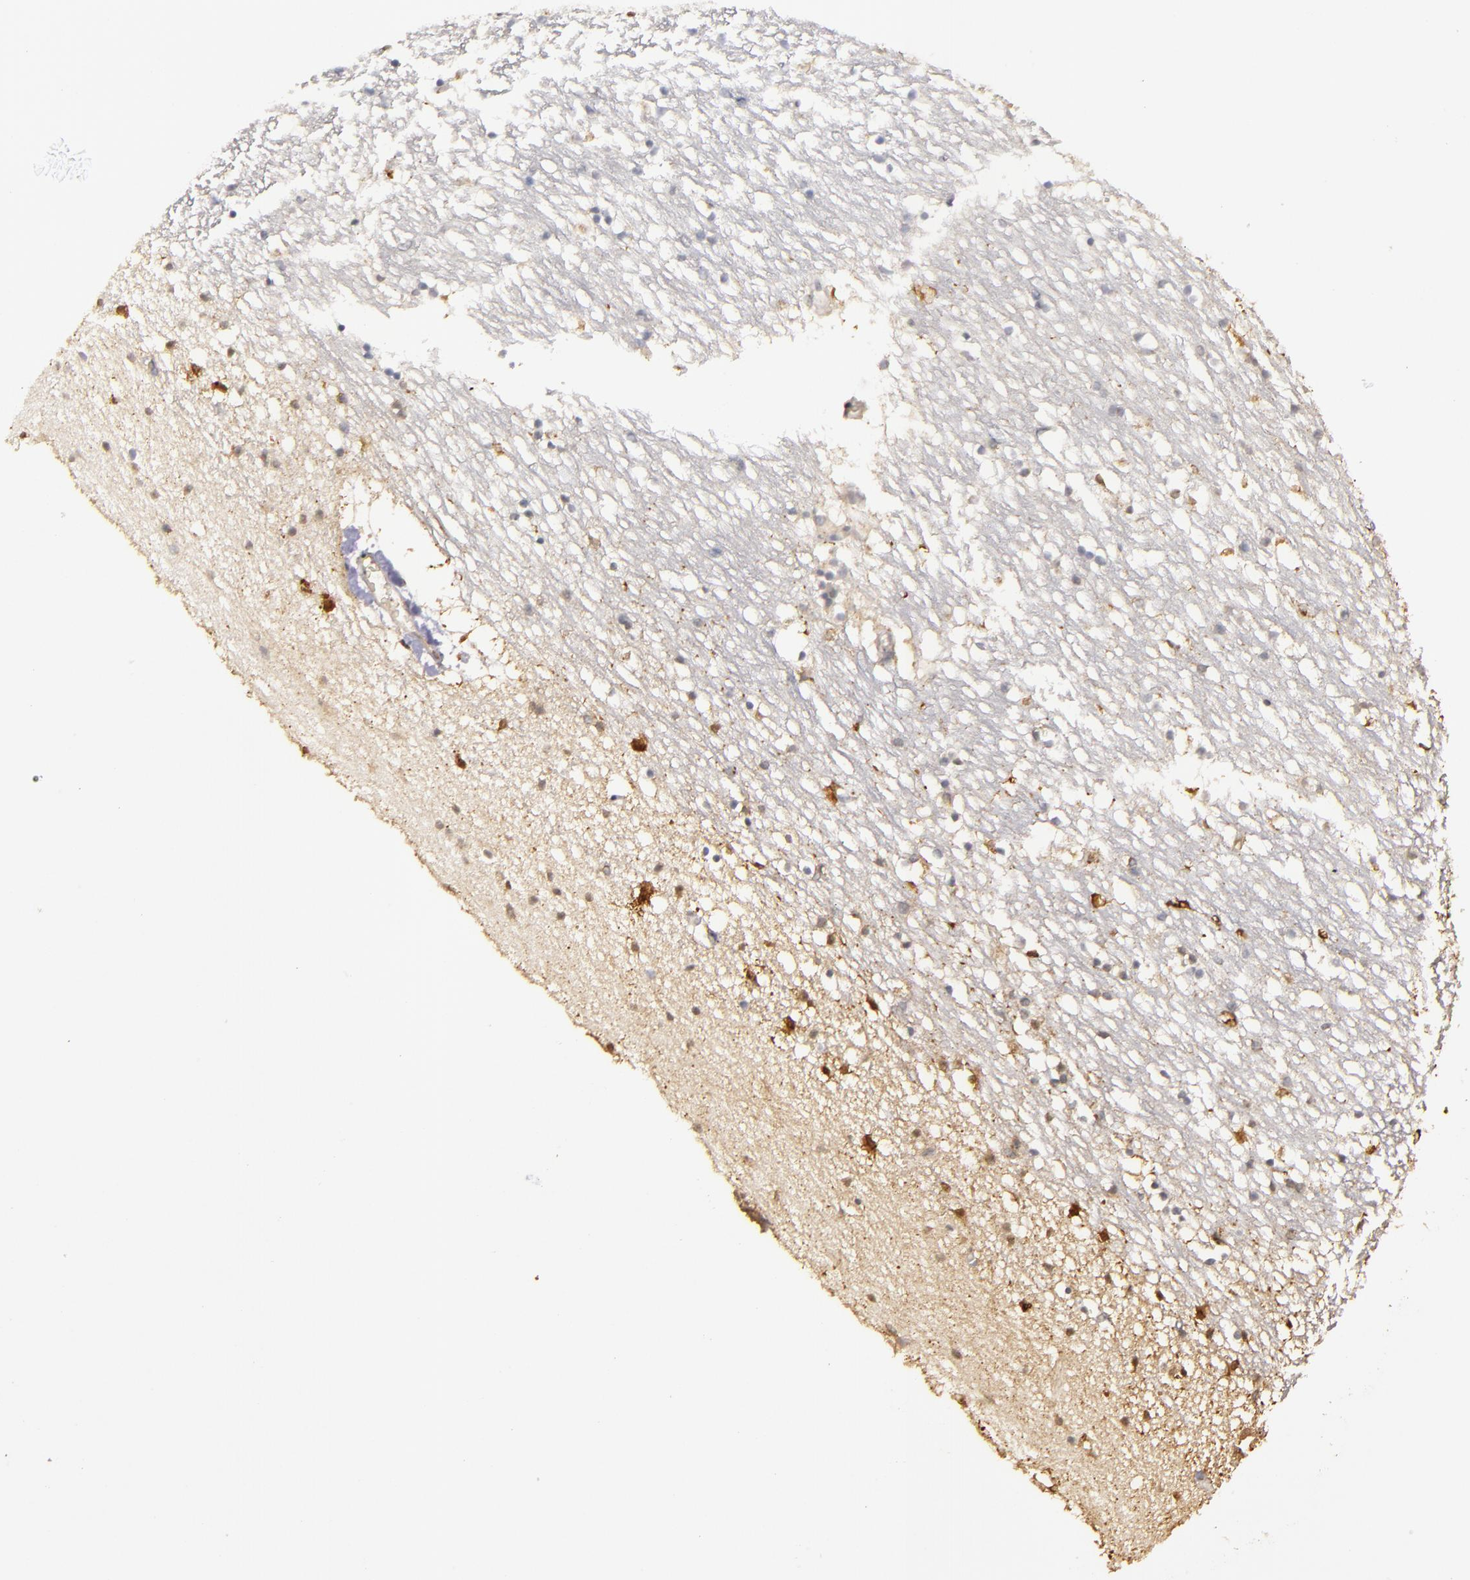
{"staining": {"intensity": "weak", "quantity": "<25%", "location": "cytoplasmic/membranous"}, "tissue": "caudate", "cell_type": "Glial cells", "image_type": "normal", "snomed": [{"axis": "morphology", "description": "Normal tissue, NOS"}, {"axis": "topography", "description": "Lateral ventricle wall"}], "caption": "Immunohistochemistry (IHC) image of unremarkable caudate: caudate stained with DAB (3,3'-diaminobenzidine) shows no significant protein expression in glial cells.", "gene": "SLC9A3R1", "patient": {"sex": "male", "age": 45}}